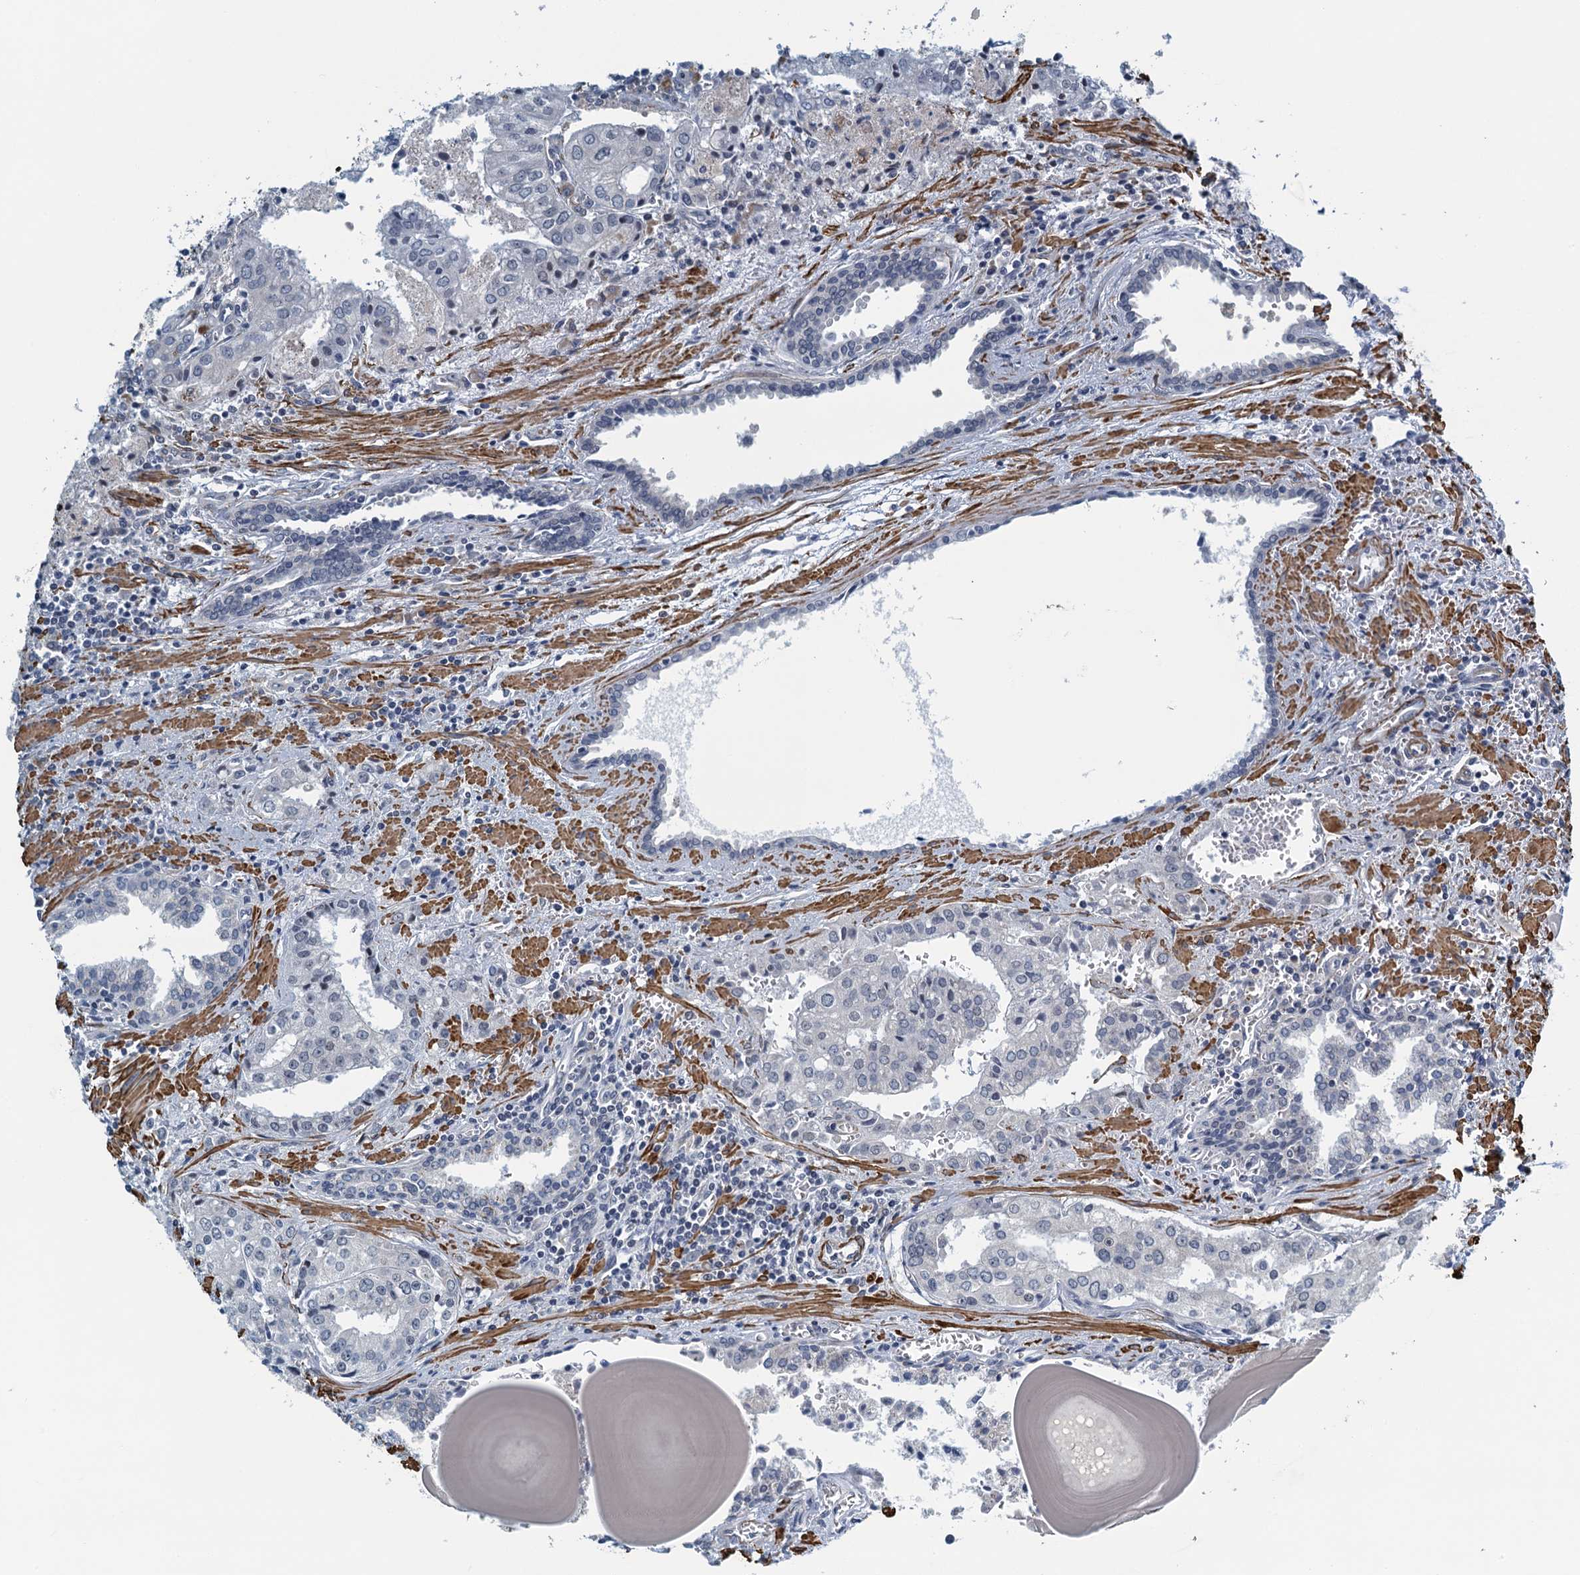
{"staining": {"intensity": "negative", "quantity": "none", "location": "none"}, "tissue": "prostate cancer", "cell_type": "Tumor cells", "image_type": "cancer", "snomed": [{"axis": "morphology", "description": "Adenocarcinoma, High grade"}, {"axis": "topography", "description": "Prostate"}], "caption": "High power microscopy photomicrograph of an immunohistochemistry histopathology image of prostate adenocarcinoma (high-grade), revealing no significant positivity in tumor cells.", "gene": "ALG2", "patient": {"sex": "male", "age": 68}}